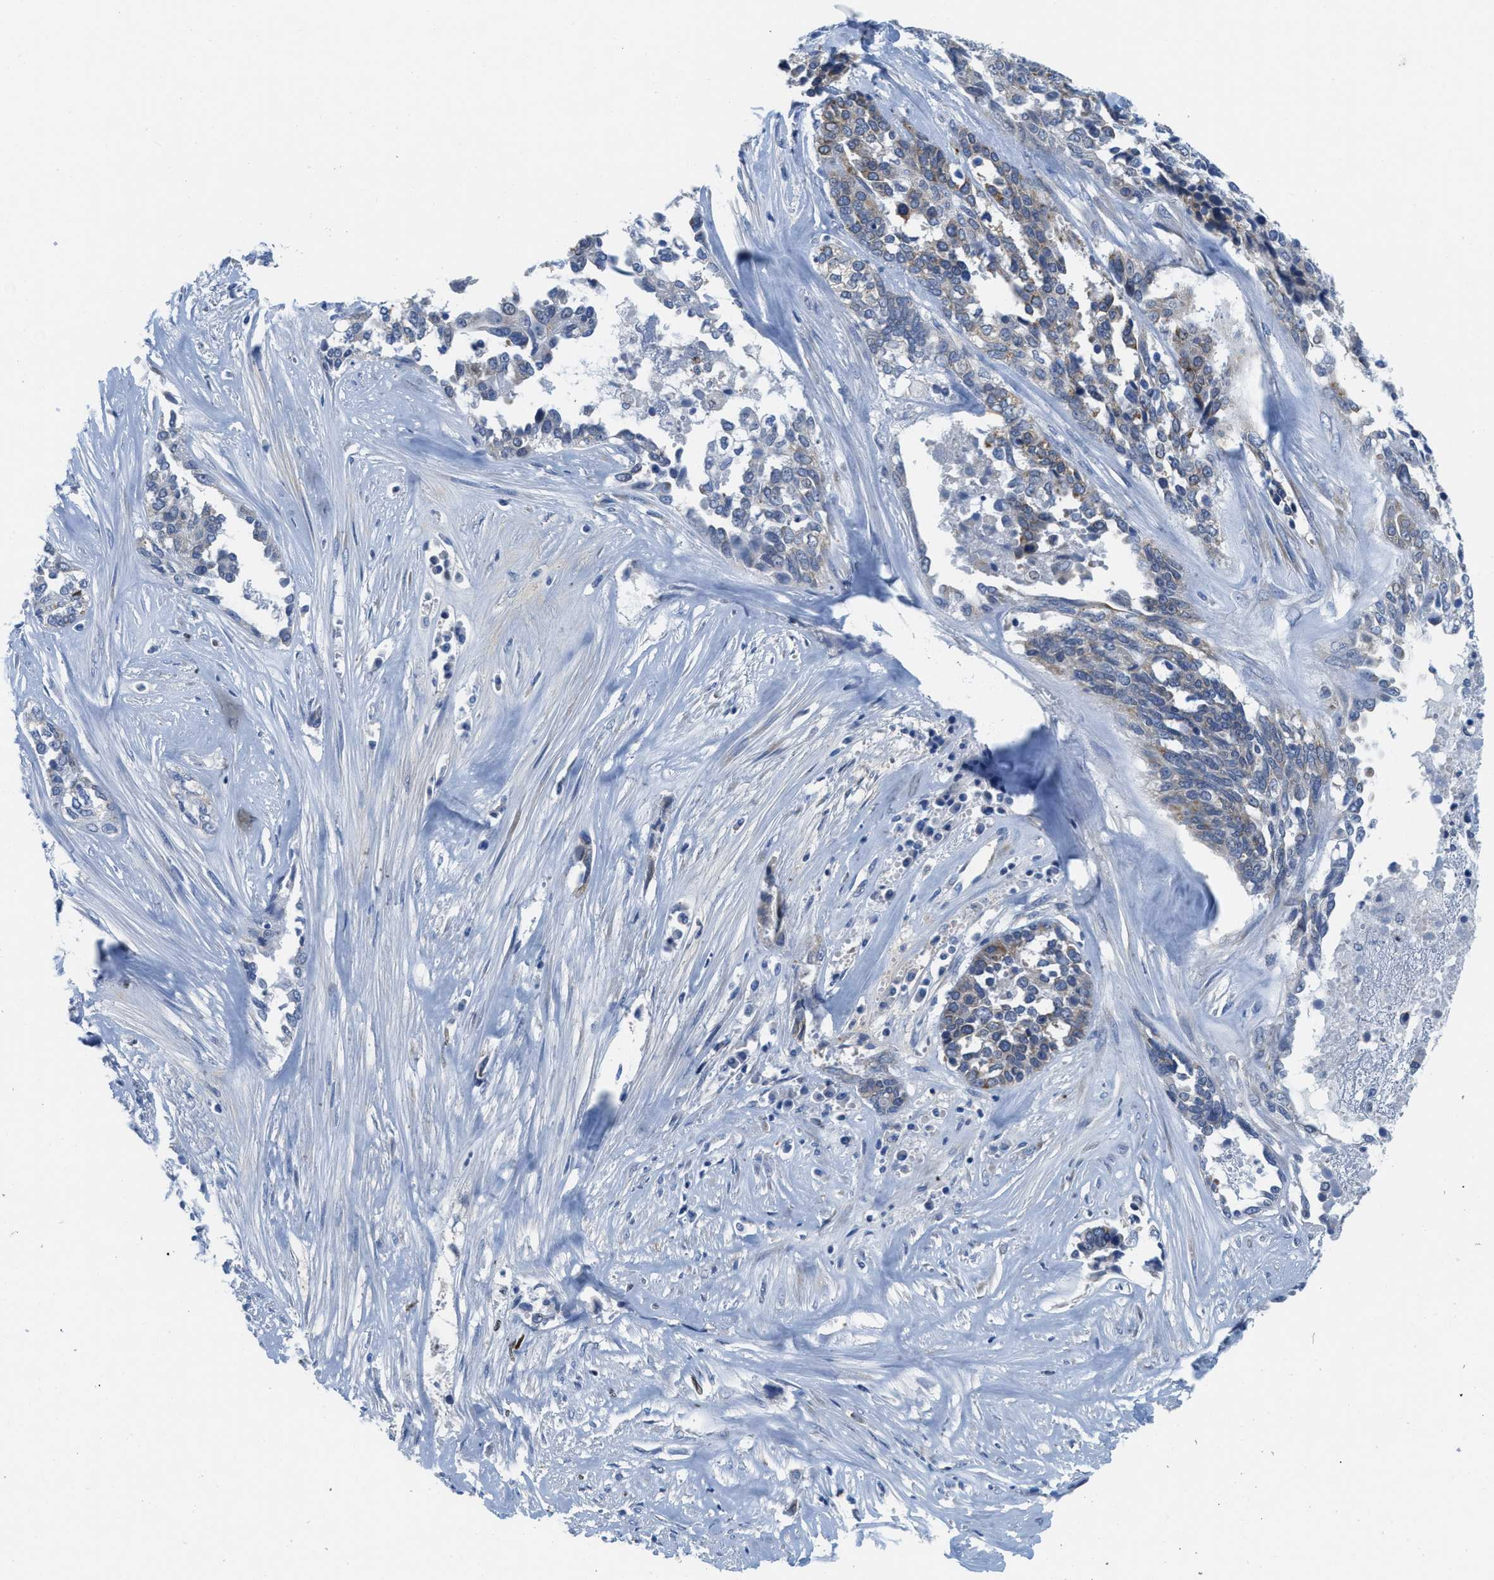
{"staining": {"intensity": "moderate", "quantity": "<25%", "location": "cytoplasmic/membranous"}, "tissue": "ovarian cancer", "cell_type": "Tumor cells", "image_type": "cancer", "snomed": [{"axis": "morphology", "description": "Cystadenocarcinoma, serous, NOS"}, {"axis": "topography", "description": "Ovary"}], "caption": "Moderate cytoplasmic/membranous expression is seen in approximately <25% of tumor cells in ovarian serous cystadenocarcinoma.", "gene": "PTDSS1", "patient": {"sex": "female", "age": 44}}